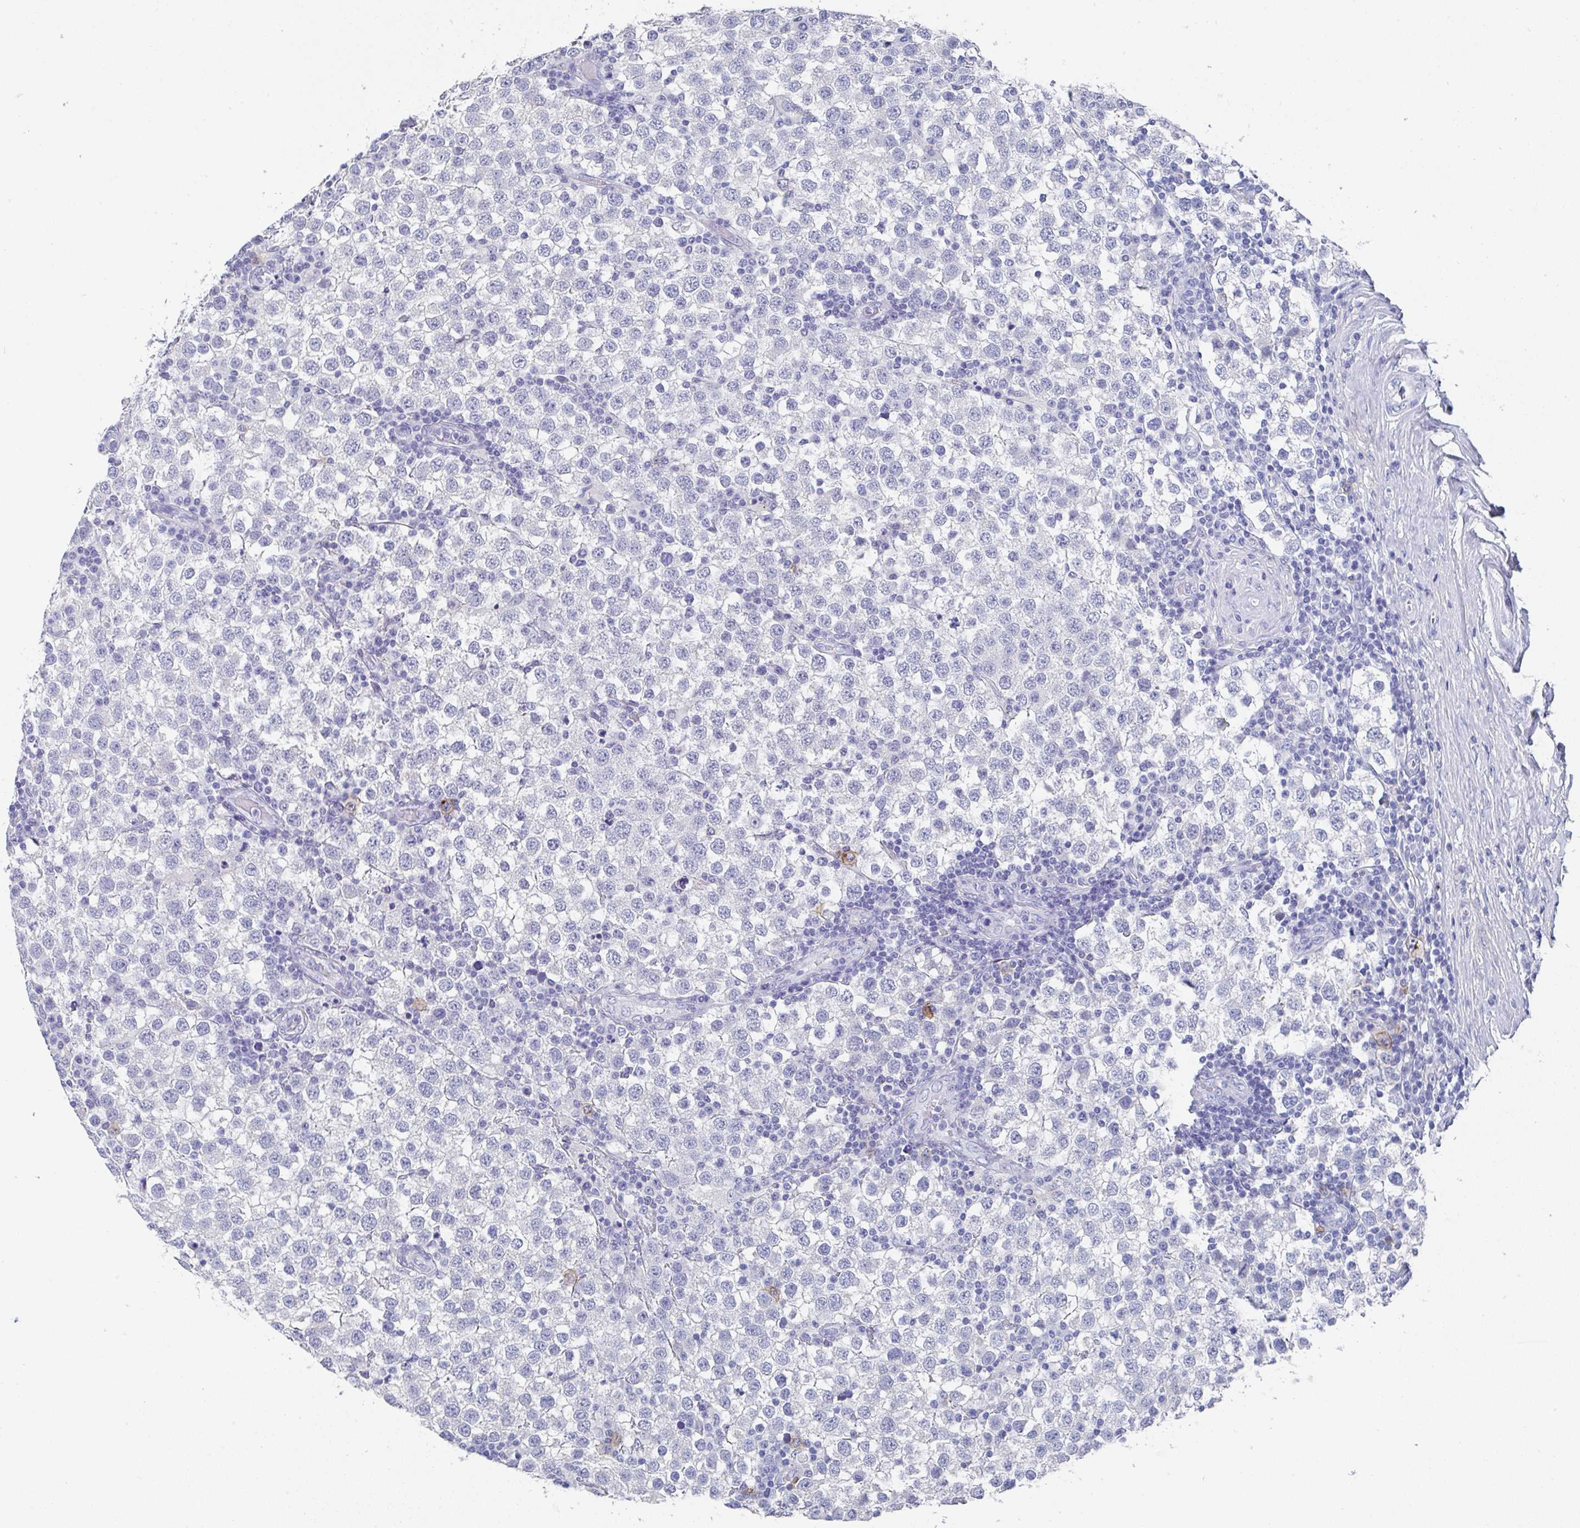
{"staining": {"intensity": "negative", "quantity": "none", "location": "none"}, "tissue": "testis cancer", "cell_type": "Tumor cells", "image_type": "cancer", "snomed": [{"axis": "morphology", "description": "Seminoma, NOS"}, {"axis": "topography", "description": "Testis"}], "caption": "A histopathology image of human seminoma (testis) is negative for staining in tumor cells.", "gene": "TNFRSF8", "patient": {"sex": "male", "age": 34}}